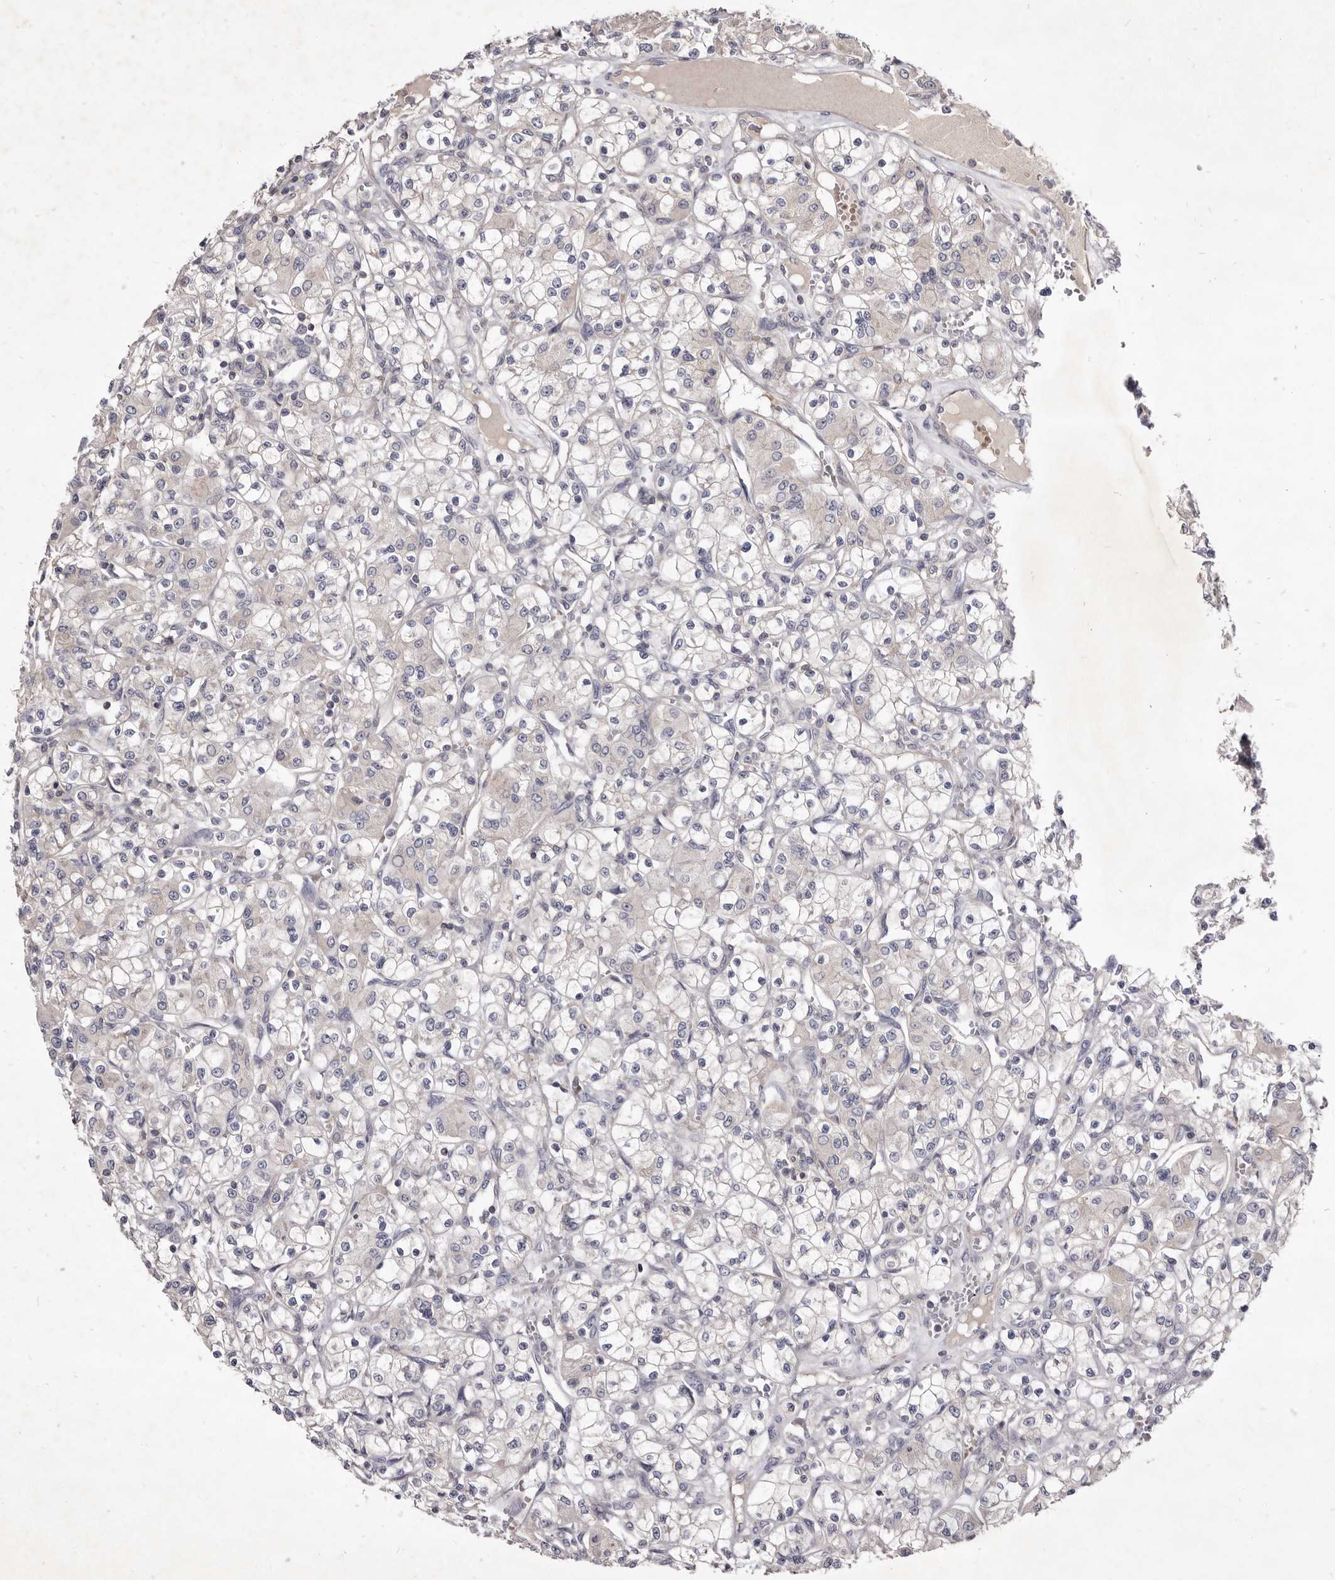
{"staining": {"intensity": "negative", "quantity": "none", "location": "none"}, "tissue": "renal cancer", "cell_type": "Tumor cells", "image_type": "cancer", "snomed": [{"axis": "morphology", "description": "Adenocarcinoma, NOS"}, {"axis": "topography", "description": "Kidney"}], "caption": "Immunohistochemistry micrograph of neoplastic tissue: human renal adenocarcinoma stained with DAB (3,3'-diaminobenzidine) displays no significant protein positivity in tumor cells.", "gene": "FAS", "patient": {"sex": "female", "age": 59}}